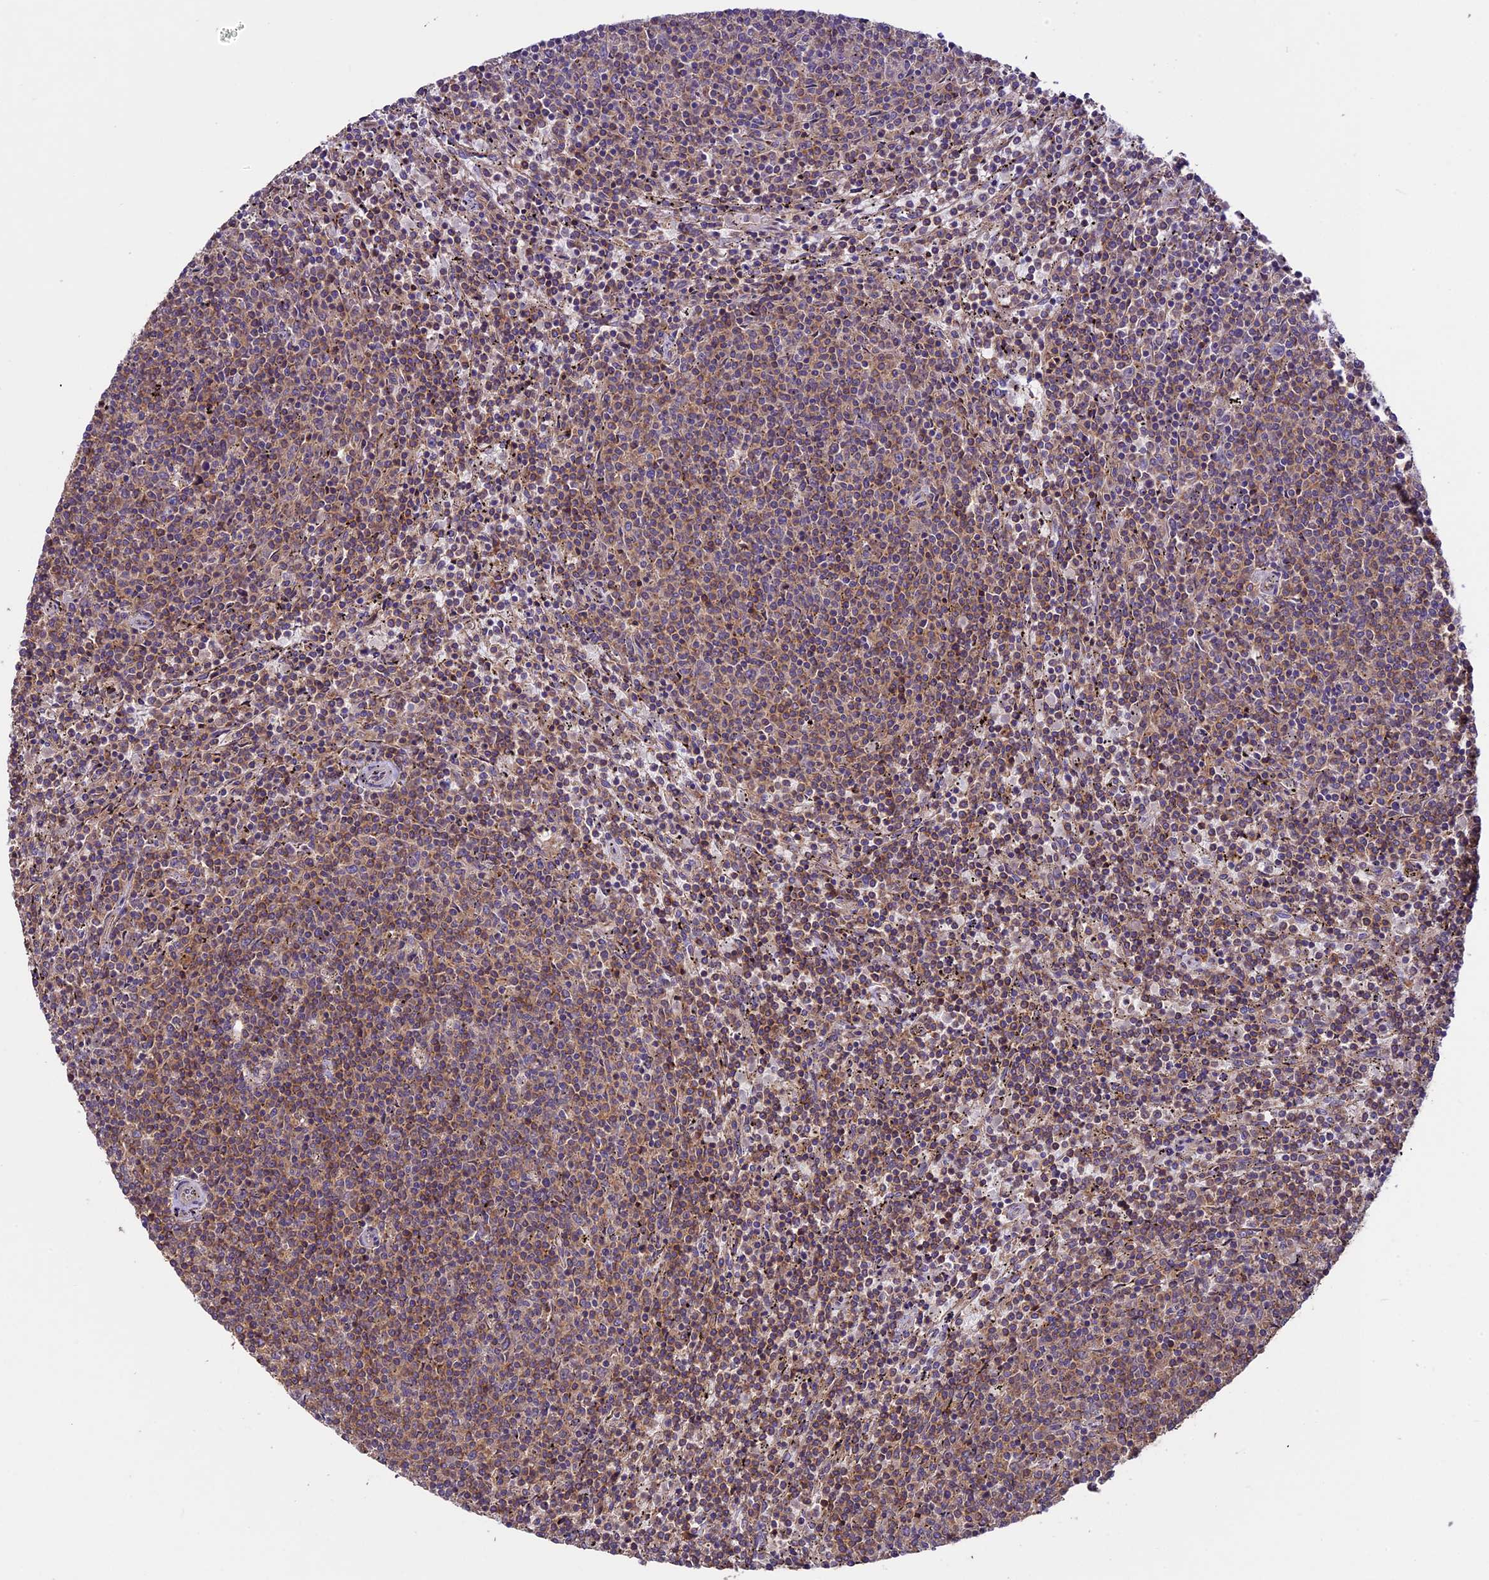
{"staining": {"intensity": "moderate", "quantity": "<25%", "location": "cytoplasmic/membranous"}, "tissue": "lymphoma", "cell_type": "Tumor cells", "image_type": "cancer", "snomed": [{"axis": "morphology", "description": "Malignant lymphoma, non-Hodgkin's type, Low grade"}, {"axis": "topography", "description": "Spleen"}], "caption": "Immunohistochemical staining of malignant lymphoma, non-Hodgkin's type (low-grade) shows low levels of moderate cytoplasmic/membranous protein positivity in approximately <25% of tumor cells. Ihc stains the protein of interest in brown and the nuclei are stained blue.", "gene": "BCAS4", "patient": {"sex": "female", "age": 50}}